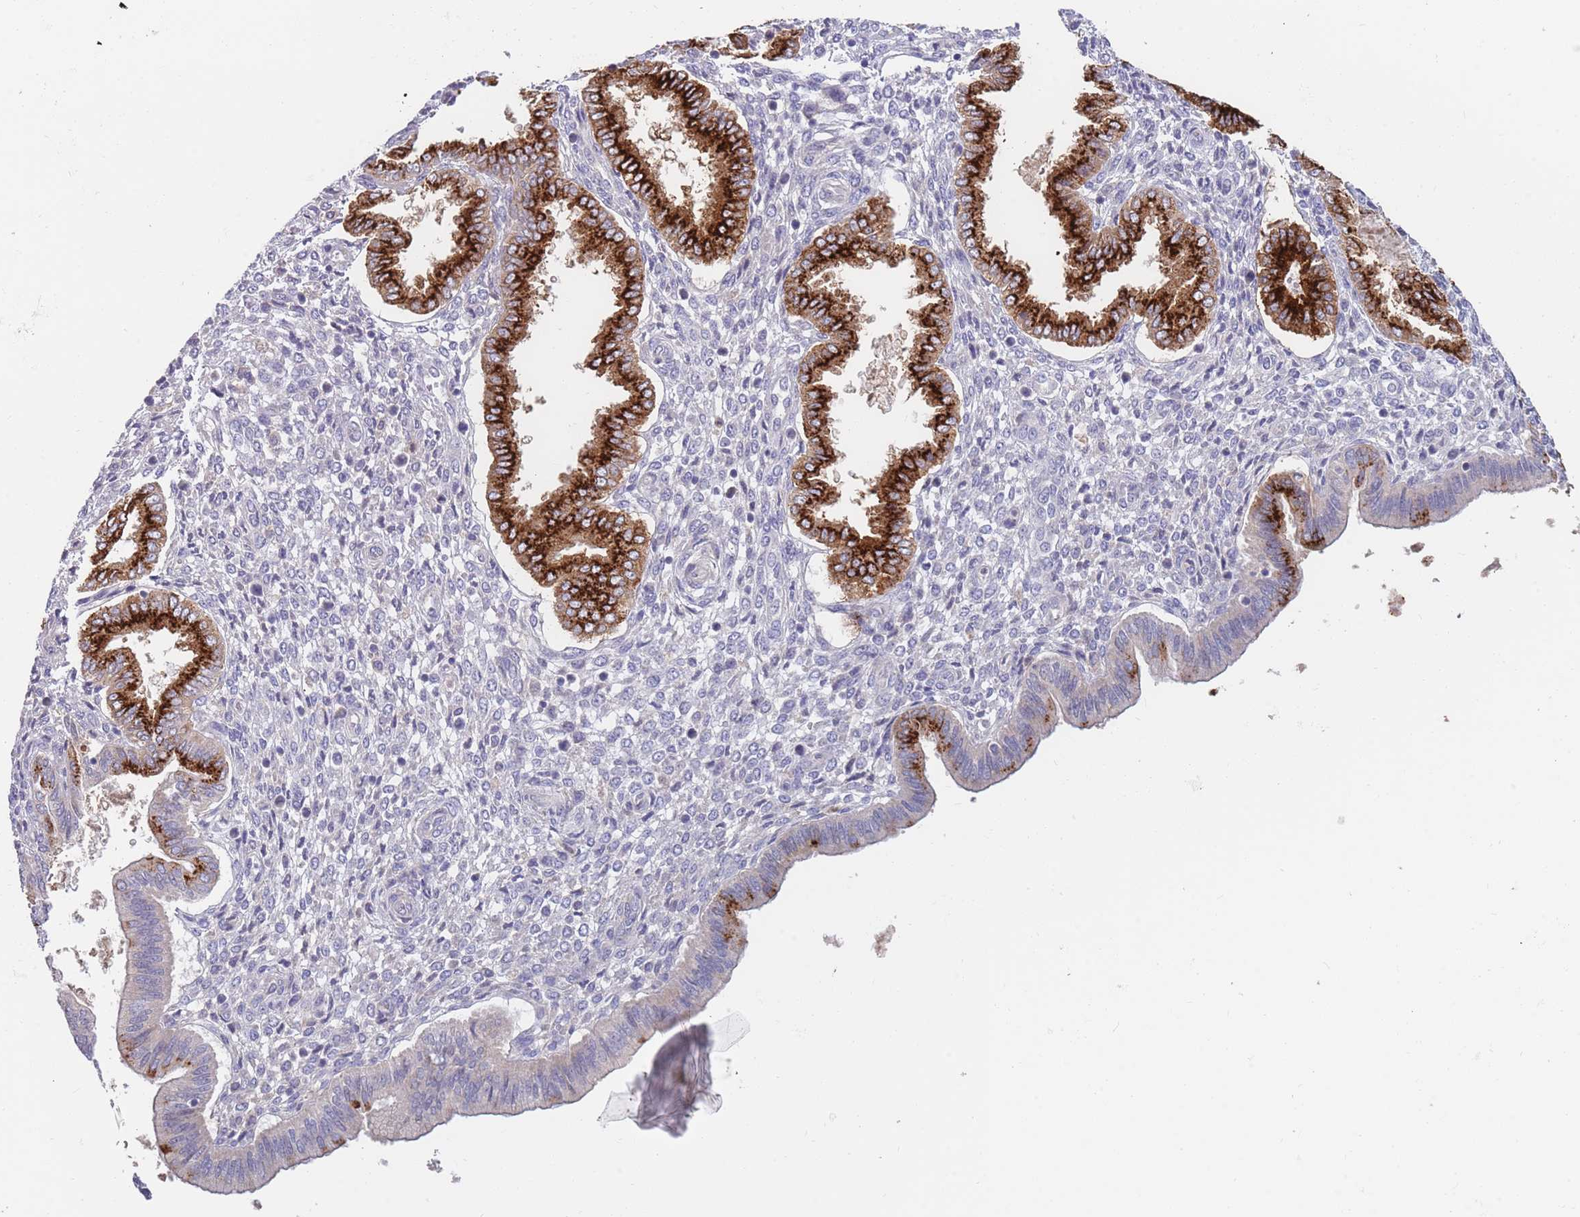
{"staining": {"intensity": "negative", "quantity": "none", "location": "none"}, "tissue": "endometrium", "cell_type": "Cells in endometrial stroma", "image_type": "normal", "snomed": [{"axis": "morphology", "description": "Normal tissue, NOS"}, {"axis": "topography", "description": "Endometrium"}], "caption": "This is an IHC histopathology image of benign endometrium. There is no expression in cells in endometrial stroma.", "gene": "BORCS5", "patient": {"sex": "female", "age": 24}}